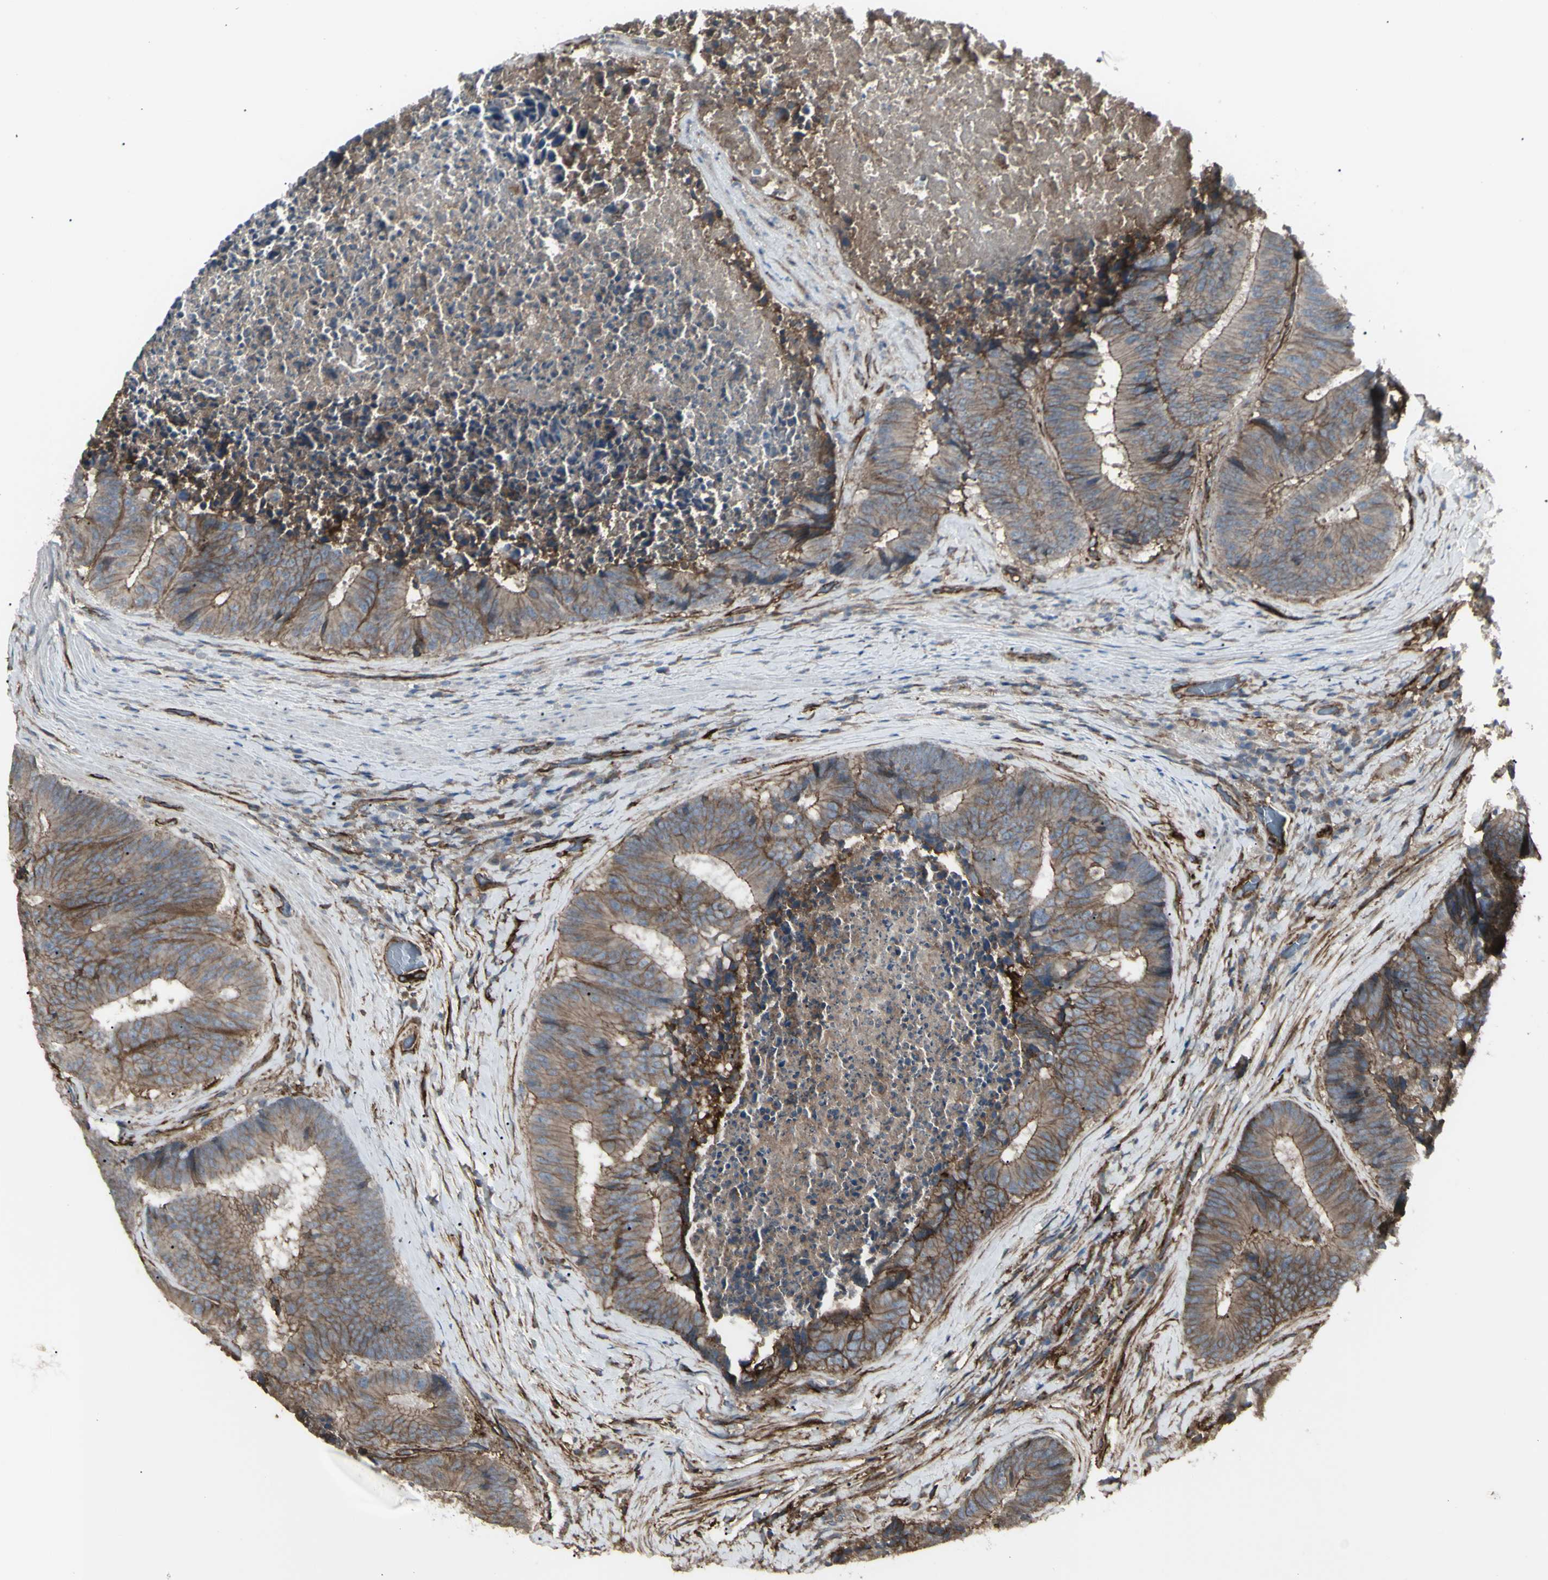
{"staining": {"intensity": "moderate", "quantity": ">75%", "location": "cytoplasmic/membranous"}, "tissue": "colorectal cancer", "cell_type": "Tumor cells", "image_type": "cancer", "snomed": [{"axis": "morphology", "description": "Adenocarcinoma, NOS"}, {"axis": "topography", "description": "Rectum"}], "caption": "IHC photomicrograph of neoplastic tissue: colorectal cancer stained using IHC displays medium levels of moderate protein expression localized specifically in the cytoplasmic/membranous of tumor cells, appearing as a cytoplasmic/membranous brown color.", "gene": "CD276", "patient": {"sex": "male", "age": 72}}